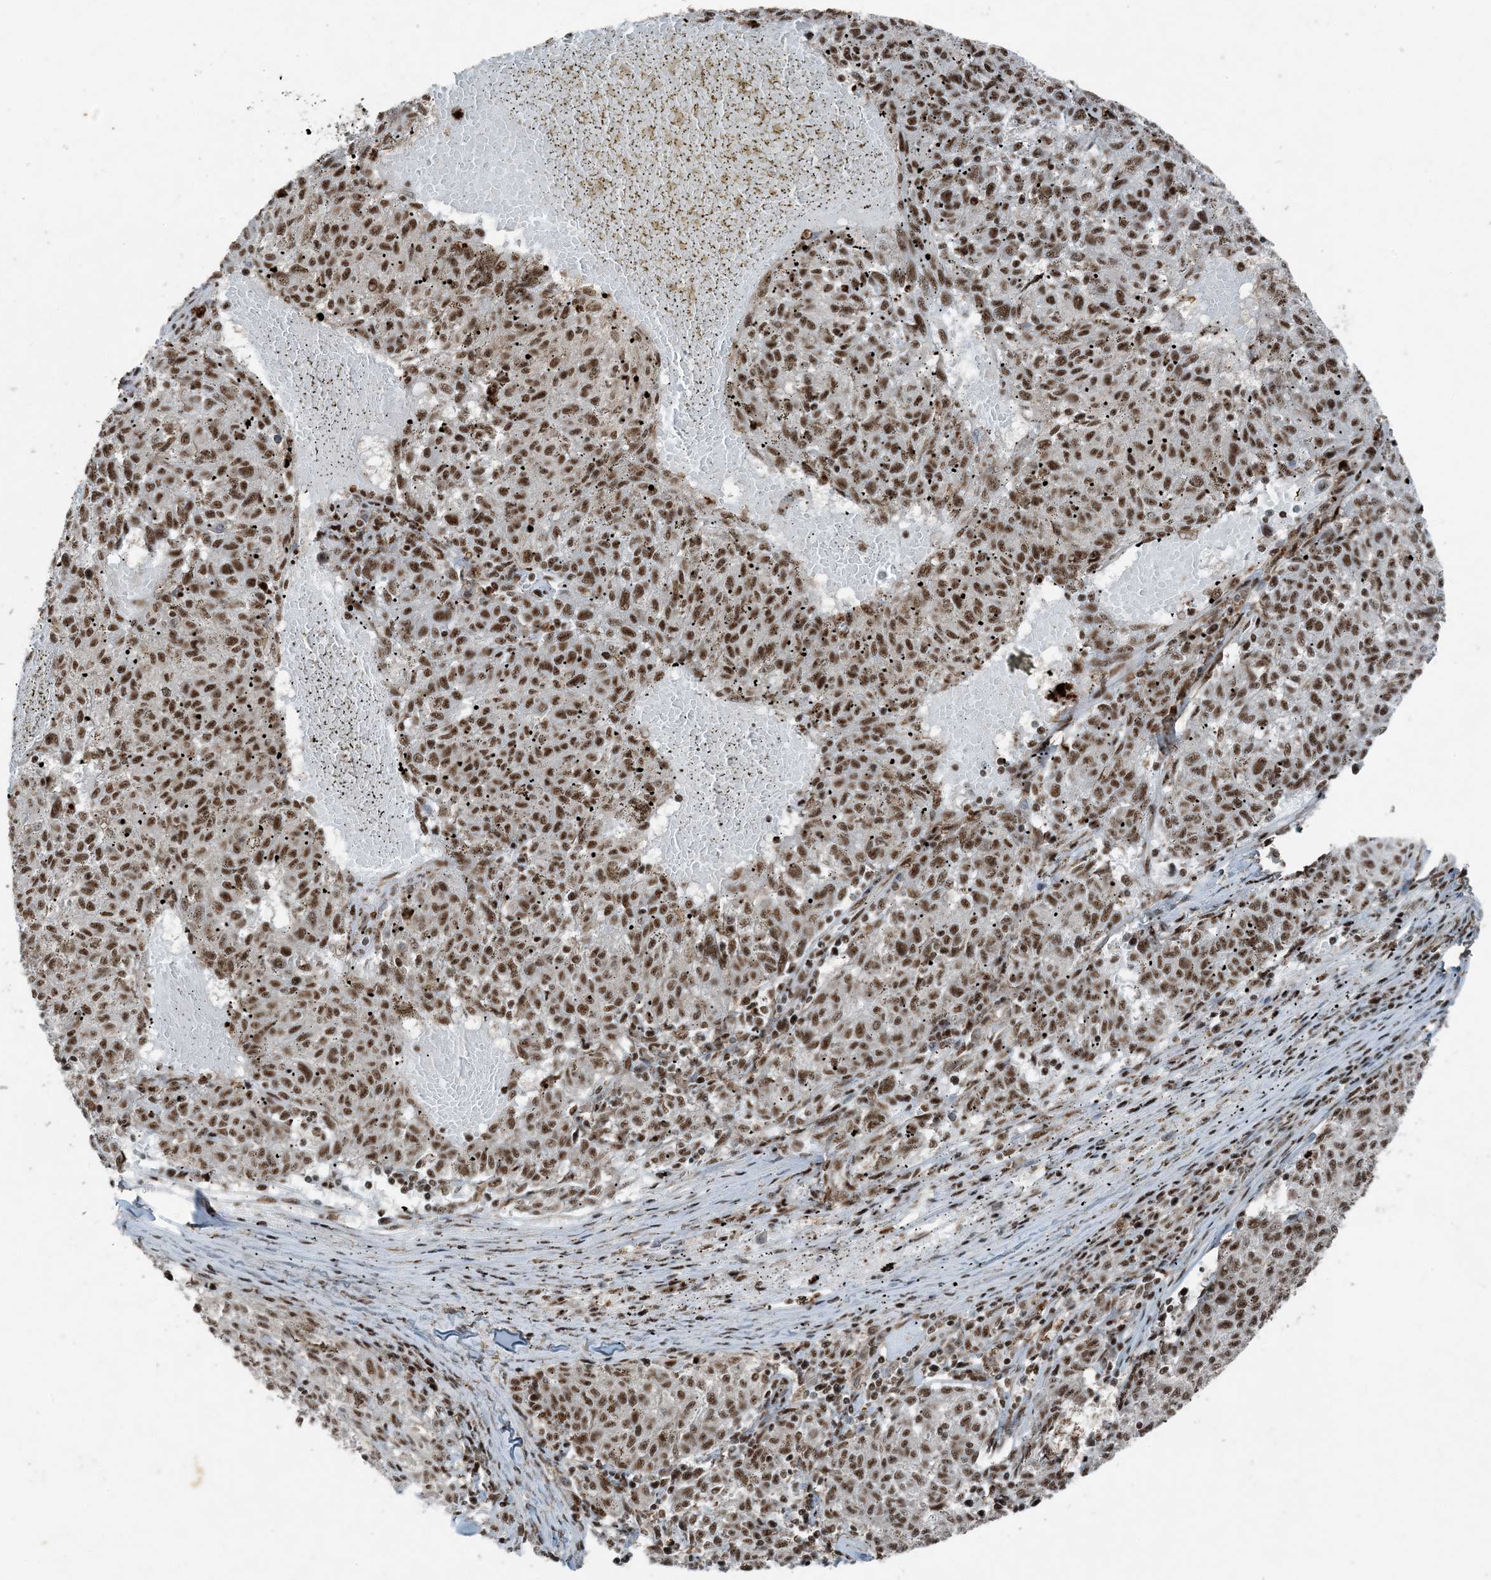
{"staining": {"intensity": "moderate", "quantity": ">75%", "location": "nuclear"}, "tissue": "melanoma", "cell_type": "Tumor cells", "image_type": "cancer", "snomed": [{"axis": "morphology", "description": "Malignant melanoma, NOS"}, {"axis": "topography", "description": "Skin"}], "caption": "High-magnification brightfield microscopy of melanoma stained with DAB (3,3'-diaminobenzidine) (brown) and counterstained with hematoxylin (blue). tumor cells exhibit moderate nuclear expression is identified in approximately>75% of cells.", "gene": "TADA2B", "patient": {"sex": "female", "age": 72}}